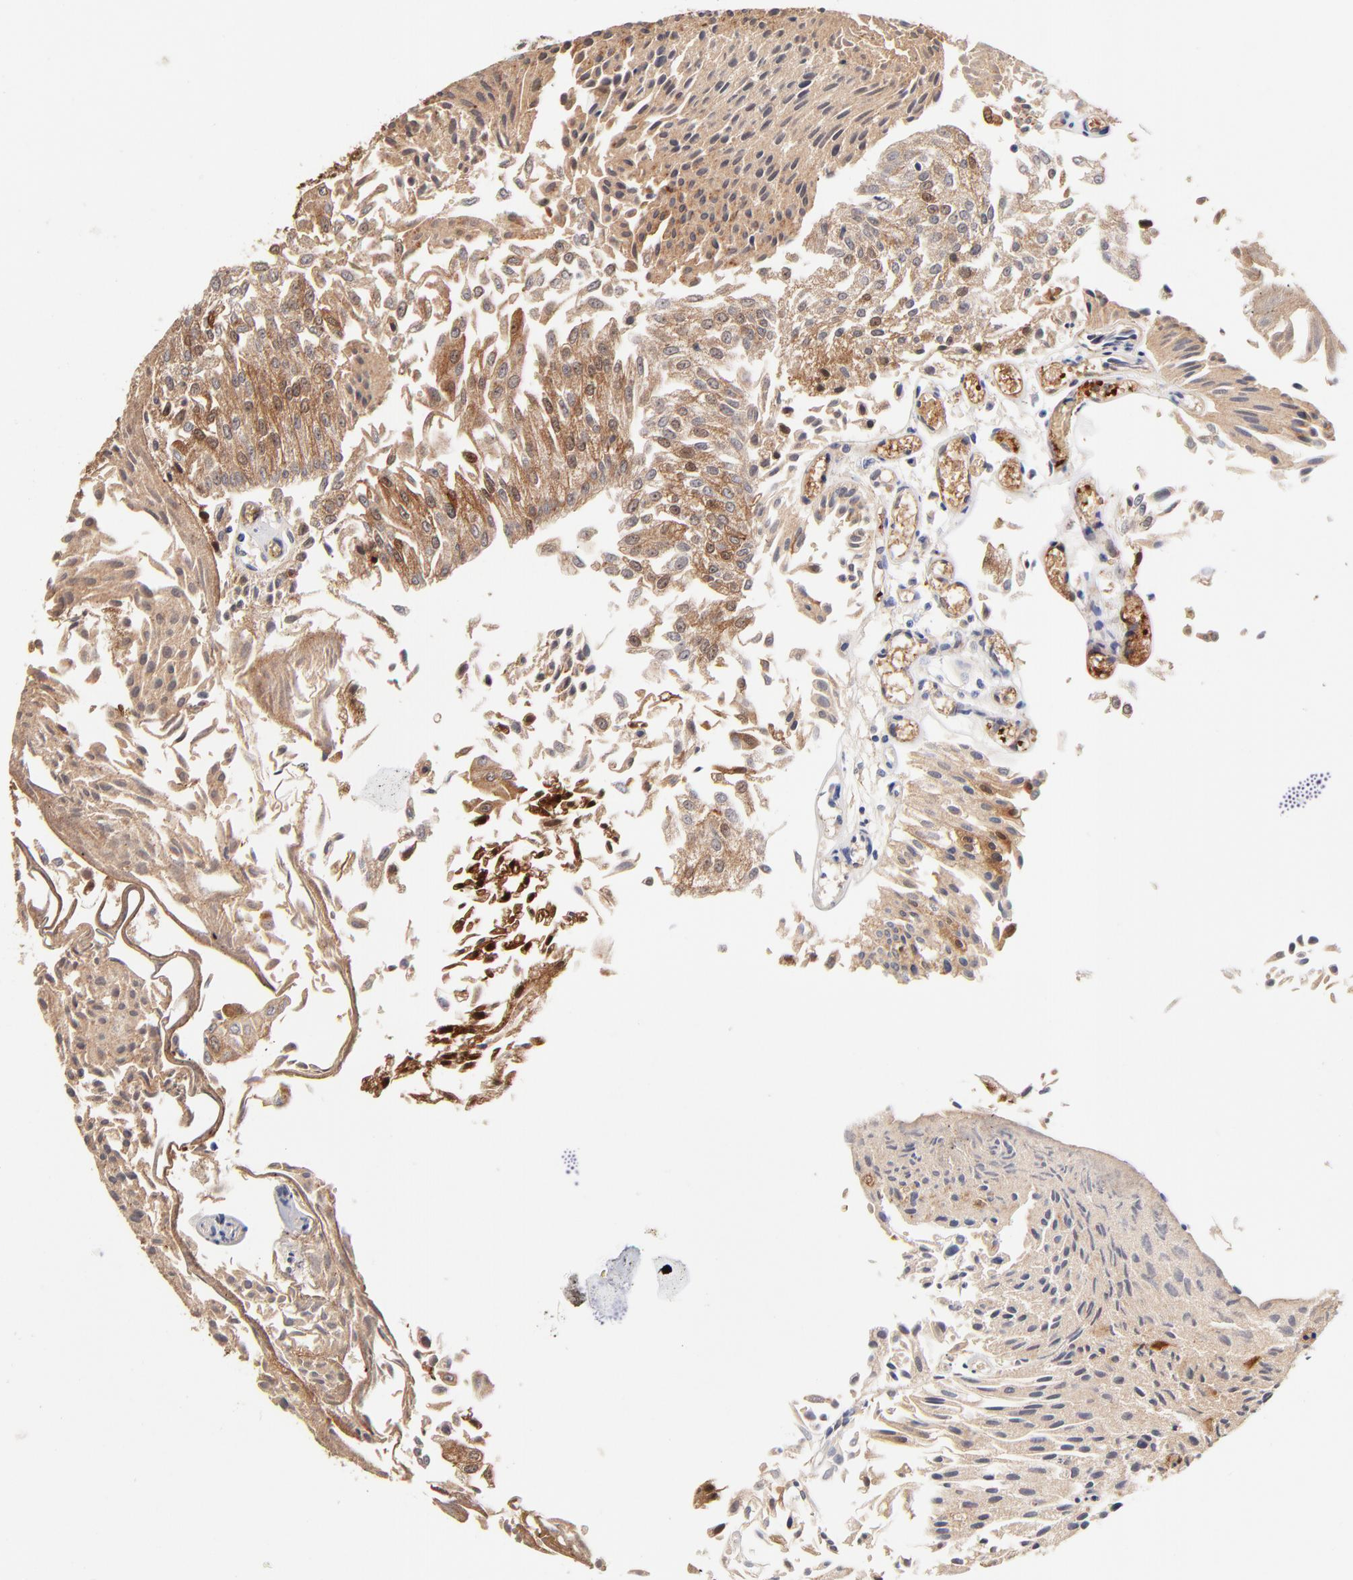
{"staining": {"intensity": "moderate", "quantity": ">75%", "location": "cytoplasmic/membranous"}, "tissue": "urothelial cancer", "cell_type": "Tumor cells", "image_type": "cancer", "snomed": [{"axis": "morphology", "description": "Urothelial carcinoma, Low grade"}, {"axis": "topography", "description": "Urinary bladder"}], "caption": "Protein expression analysis of urothelial cancer shows moderate cytoplasmic/membranous expression in approximately >75% of tumor cells. Using DAB (3,3'-diaminobenzidine) (brown) and hematoxylin (blue) stains, captured at high magnification using brightfield microscopy.", "gene": "CD2AP", "patient": {"sex": "male", "age": 86}}